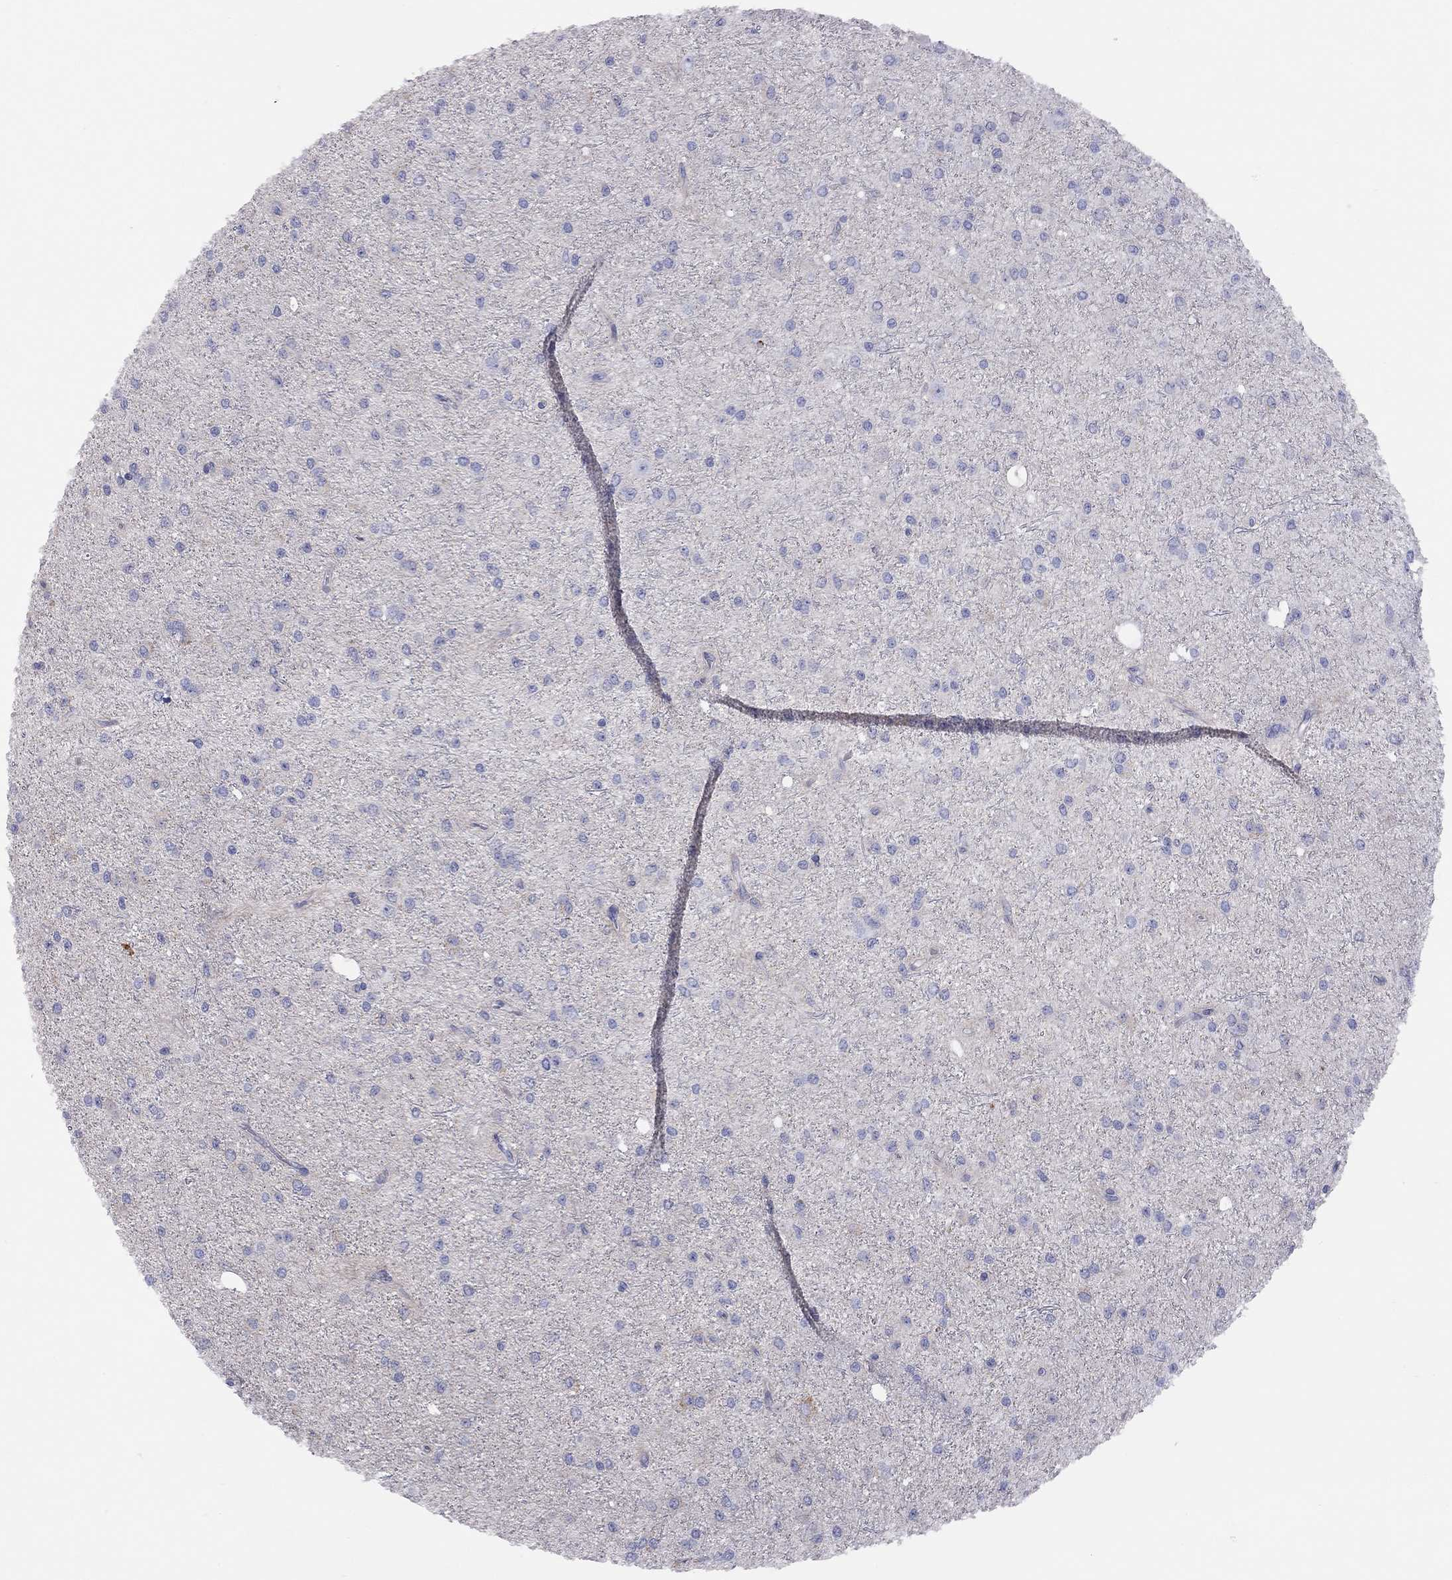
{"staining": {"intensity": "negative", "quantity": "none", "location": "none"}, "tissue": "glioma", "cell_type": "Tumor cells", "image_type": "cancer", "snomed": [{"axis": "morphology", "description": "Glioma, malignant, Low grade"}, {"axis": "topography", "description": "Brain"}], "caption": "Tumor cells show no significant staining in low-grade glioma (malignant). (DAB immunohistochemistry (IHC) visualized using brightfield microscopy, high magnification).", "gene": "ADCYAP1", "patient": {"sex": "male", "age": 27}}